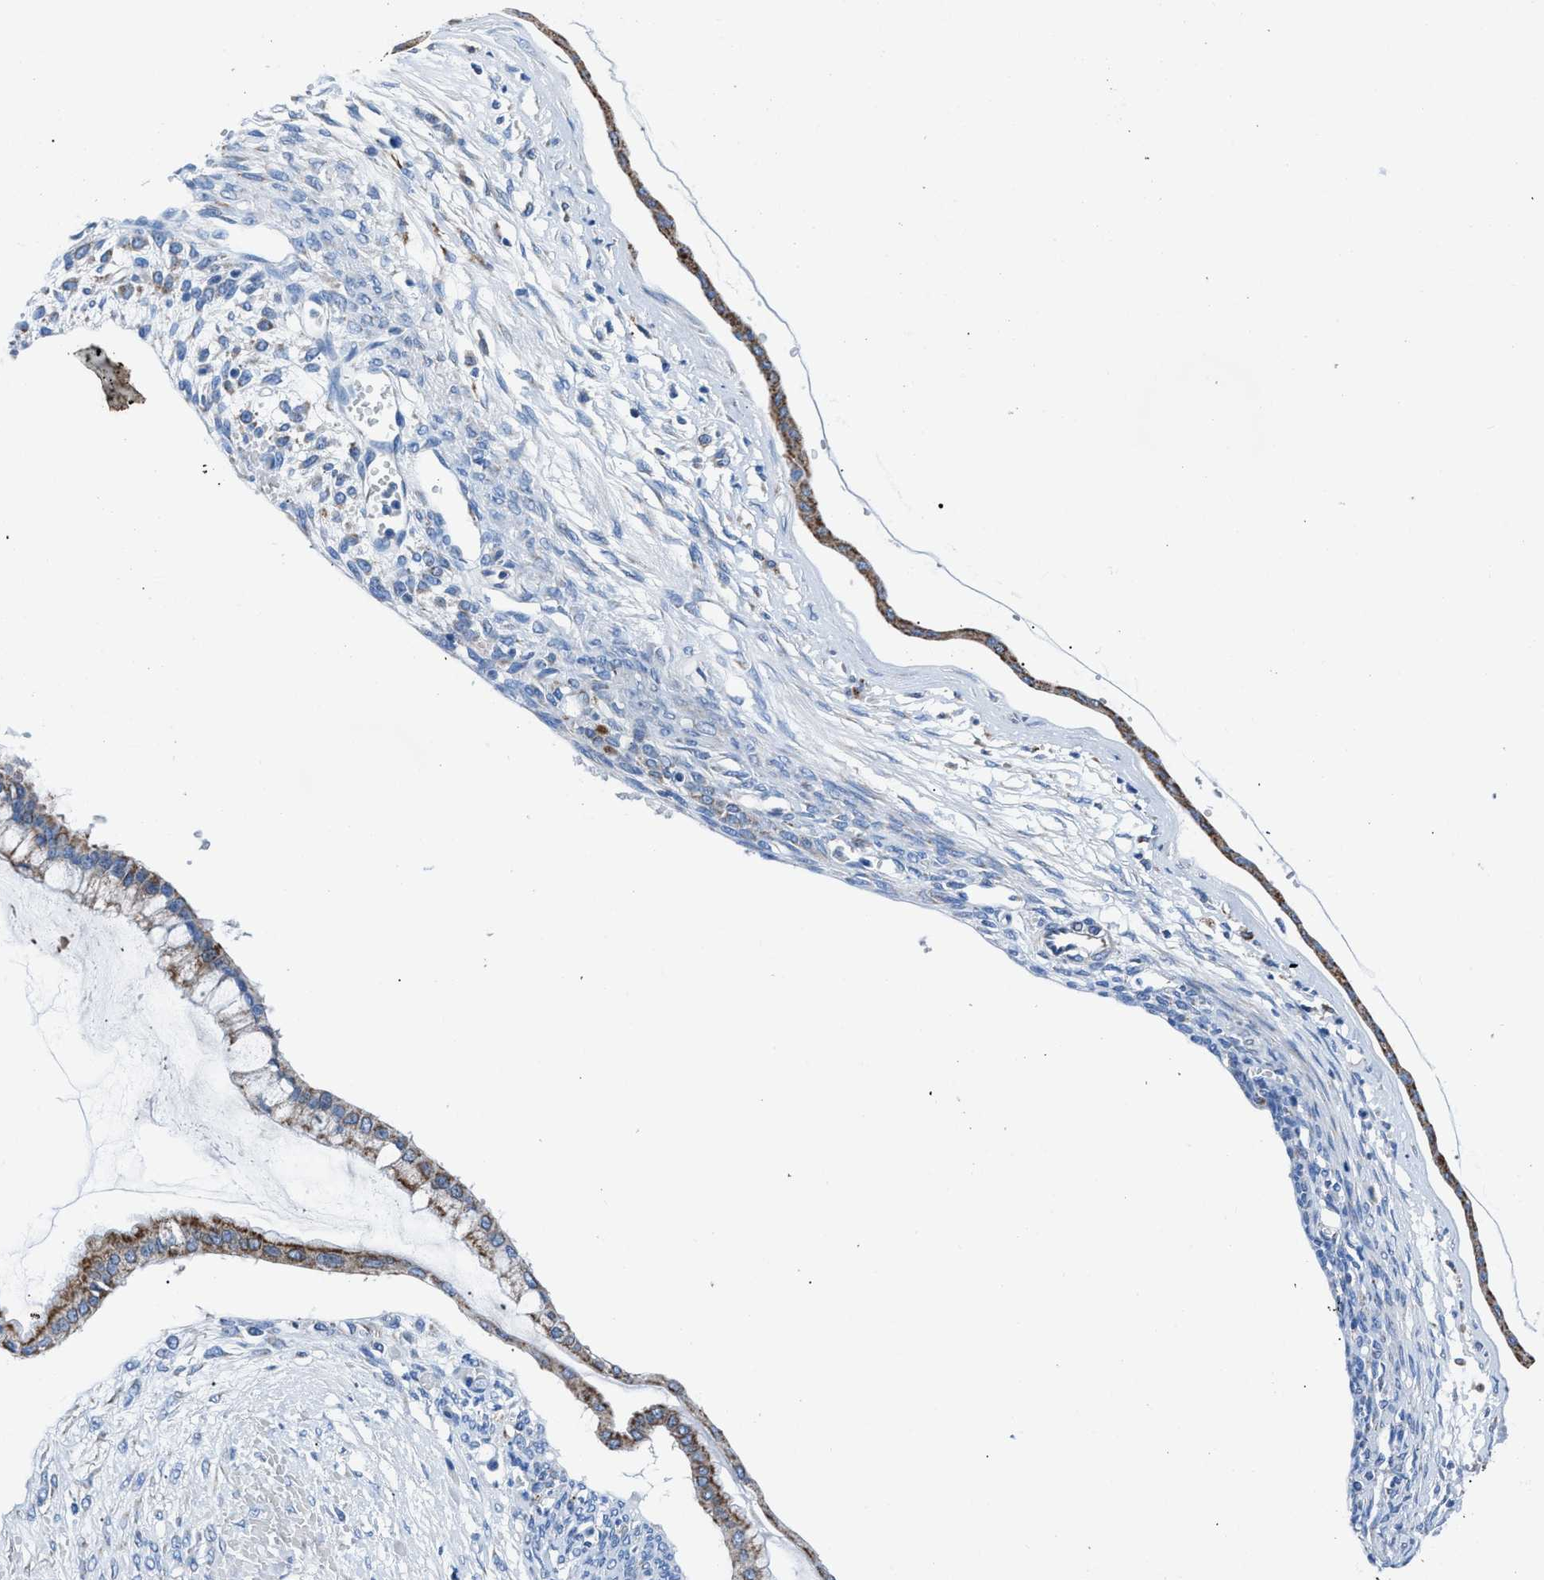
{"staining": {"intensity": "moderate", "quantity": ">75%", "location": "cytoplasmic/membranous"}, "tissue": "ovarian cancer", "cell_type": "Tumor cells", "image_type": "cancer", "snomed": [{"axis": "morphology", "description": "Cystadenocarcinoma, mucinous, NOS"}, {"axis": "topography", "description": "Ovary"}], "caption": "Immunohistochemistry (IHC) of ovarian cancer (mucinous cystadenocarcinoma) displays medium levels of moderate cytoplasmic/membranous staining in about >75% of tumor cells. (IHC, brightfield microscopy, high magnification).", "gene": "ZDHHC3", "patient": {"sex": "female", "age": 73}}